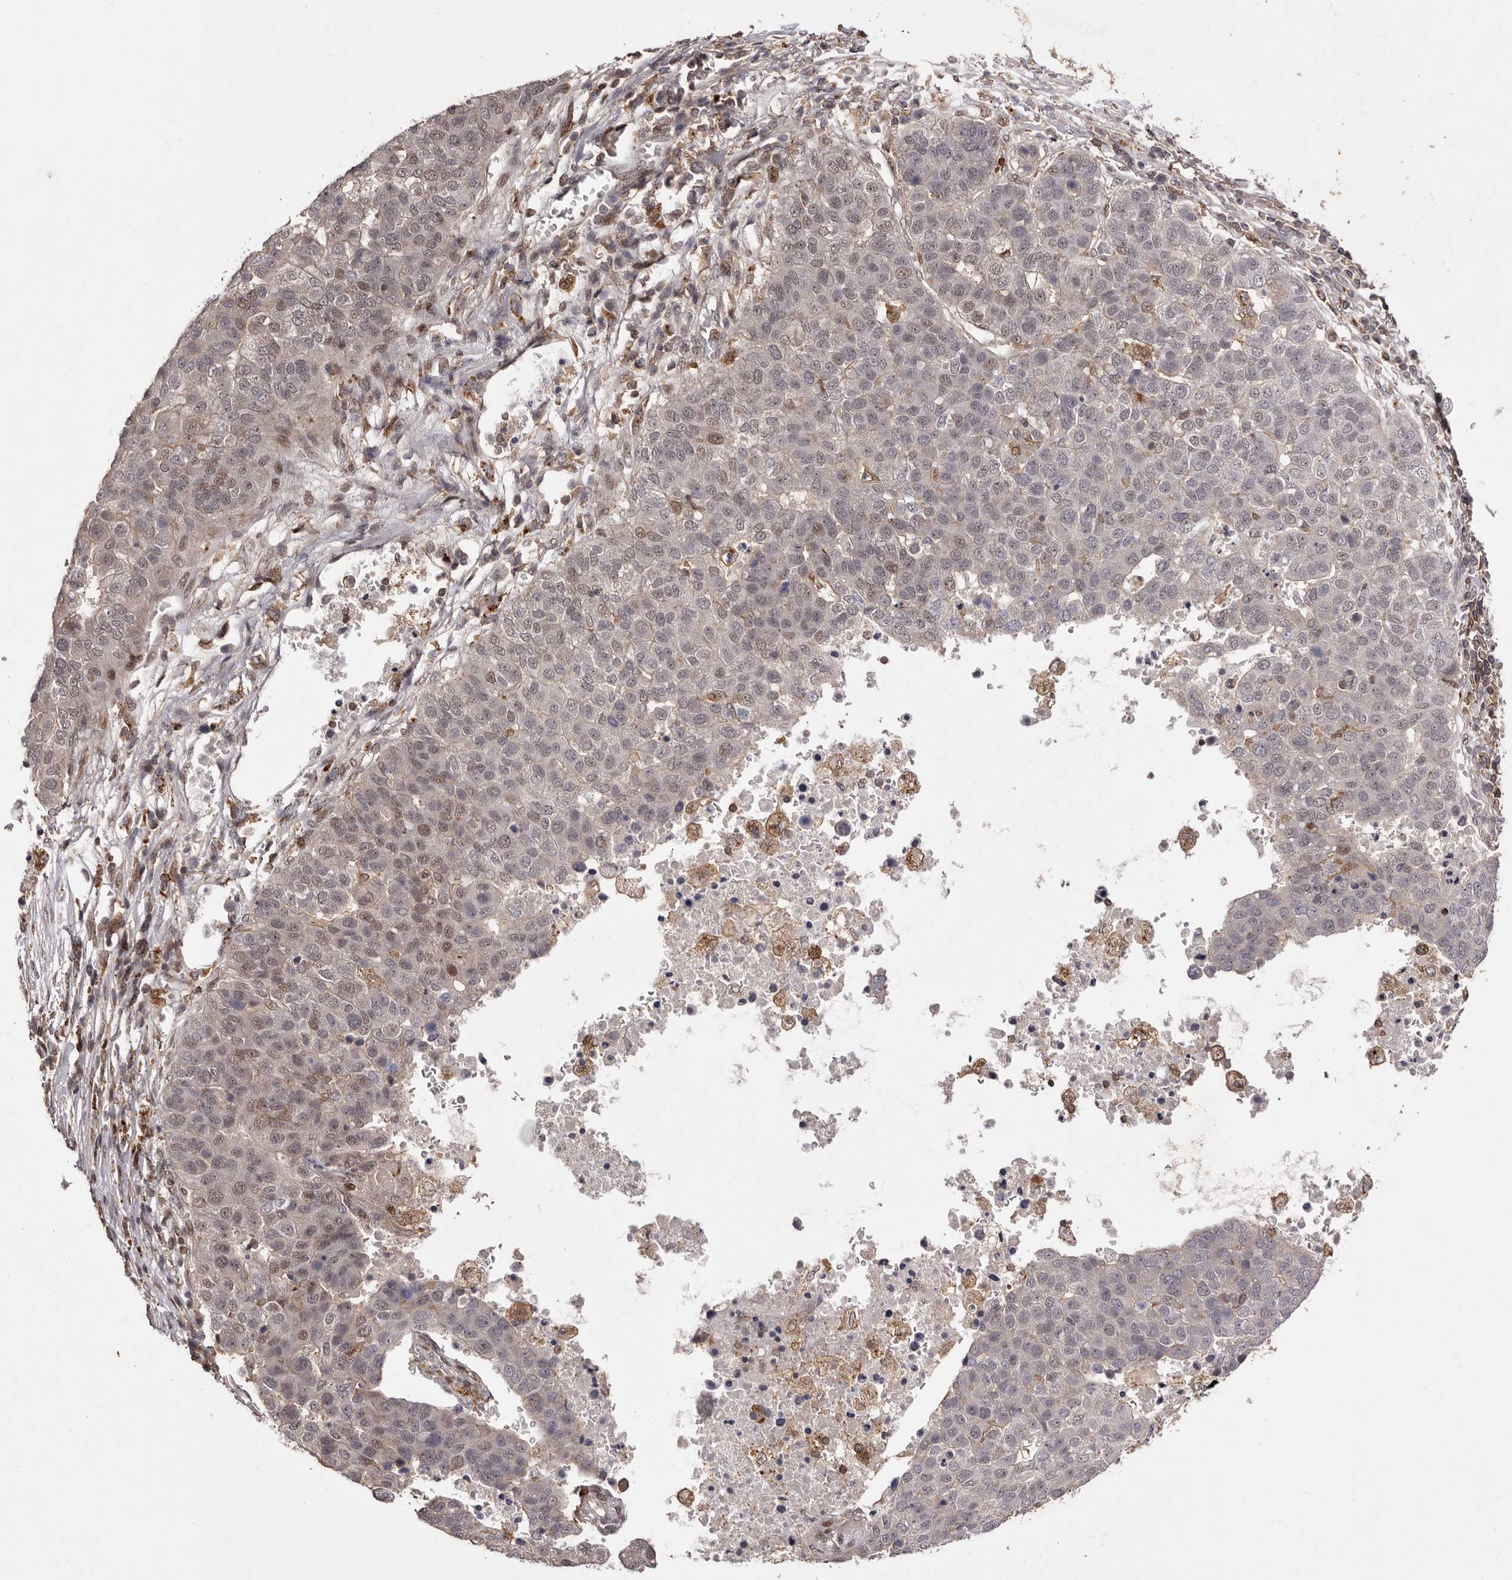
{"staining": {"intensity": "moderate", "quantity": "<25%", "location": "nuclear"}, "tissue": "pancreatic cancer", "cell_type": "Tumor cells", "image_type": "cancer", "snomed": [{"axis": "morphology", "description": "Adenocarcinoma, NOS"}, {"axis": "topography", "description": "Pancreas"}], "caption": "The image reveals staining of pancreatic adenocarcinoma, revealing moderate nuclear protein expression (brown color) within tumor cells. (DAB IHC, brown staining for protein, blue staining for nuclei).", "gene": "FBXO5", "patient": {"sex": "female", "age": 61}}